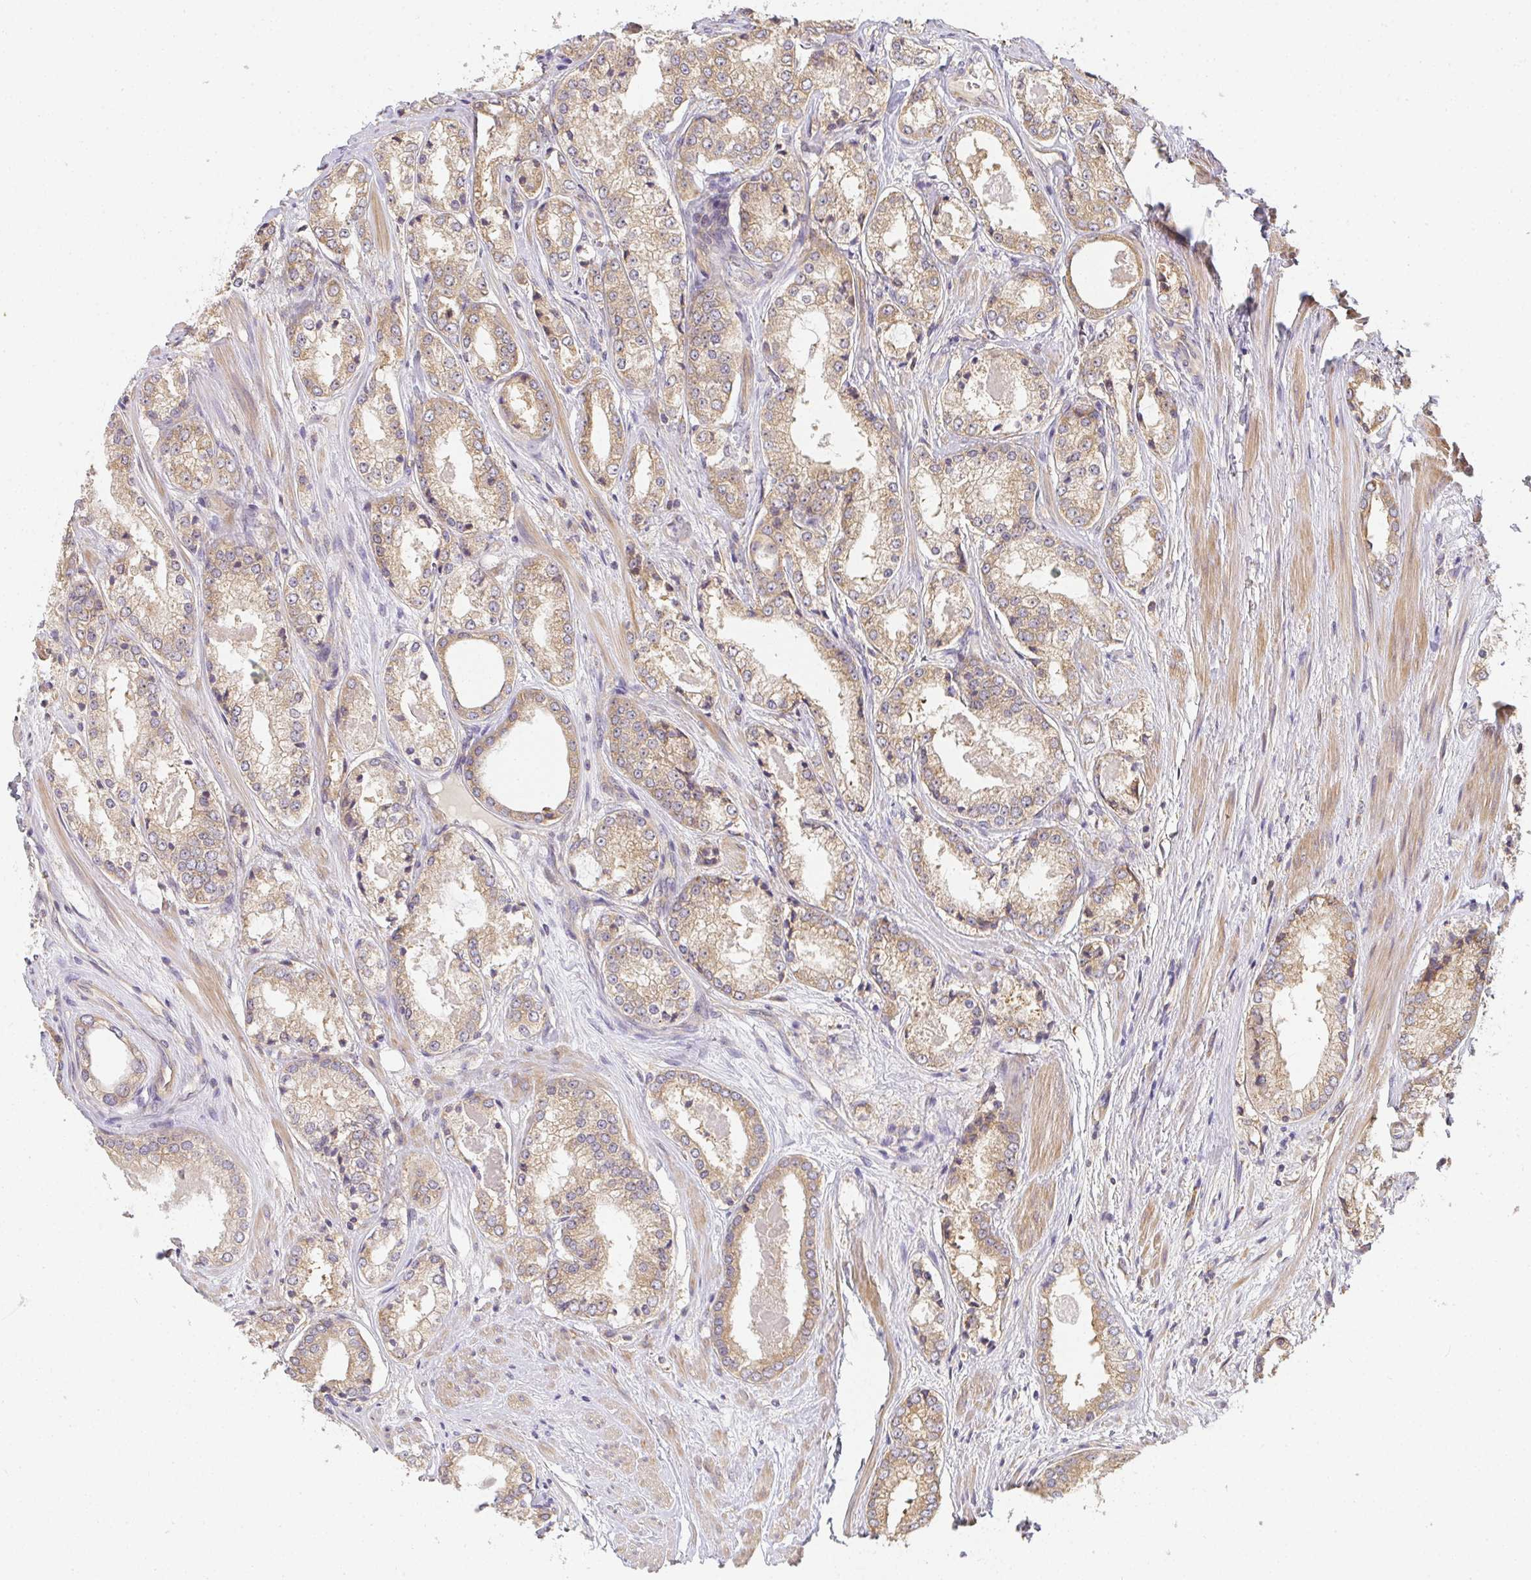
{"staining": {"intensity": "moderate", "quantity": ">75%", "location": "cytoplasmic/membranous"}, "tissue": "prostate cancer", "cell_type": "Tumor cells", "image_type": "cancer", "snomed": [{"axis": "morphology", "description": "Adenocarcinoma, NOS"}, {"axis": "morphology", "description": "Adenocarcinoma, Low grade"}, {"axis": "topography", "description": "Prostate"}], "caption": "Immunohistochemical staining of prostate adenocarcinoma displays moderate cytoplasmic/membranous protein staining in about >75% of tumor cells.", "gene": "SLC35B3", "patient": {"sex": "male", "age": 68}}